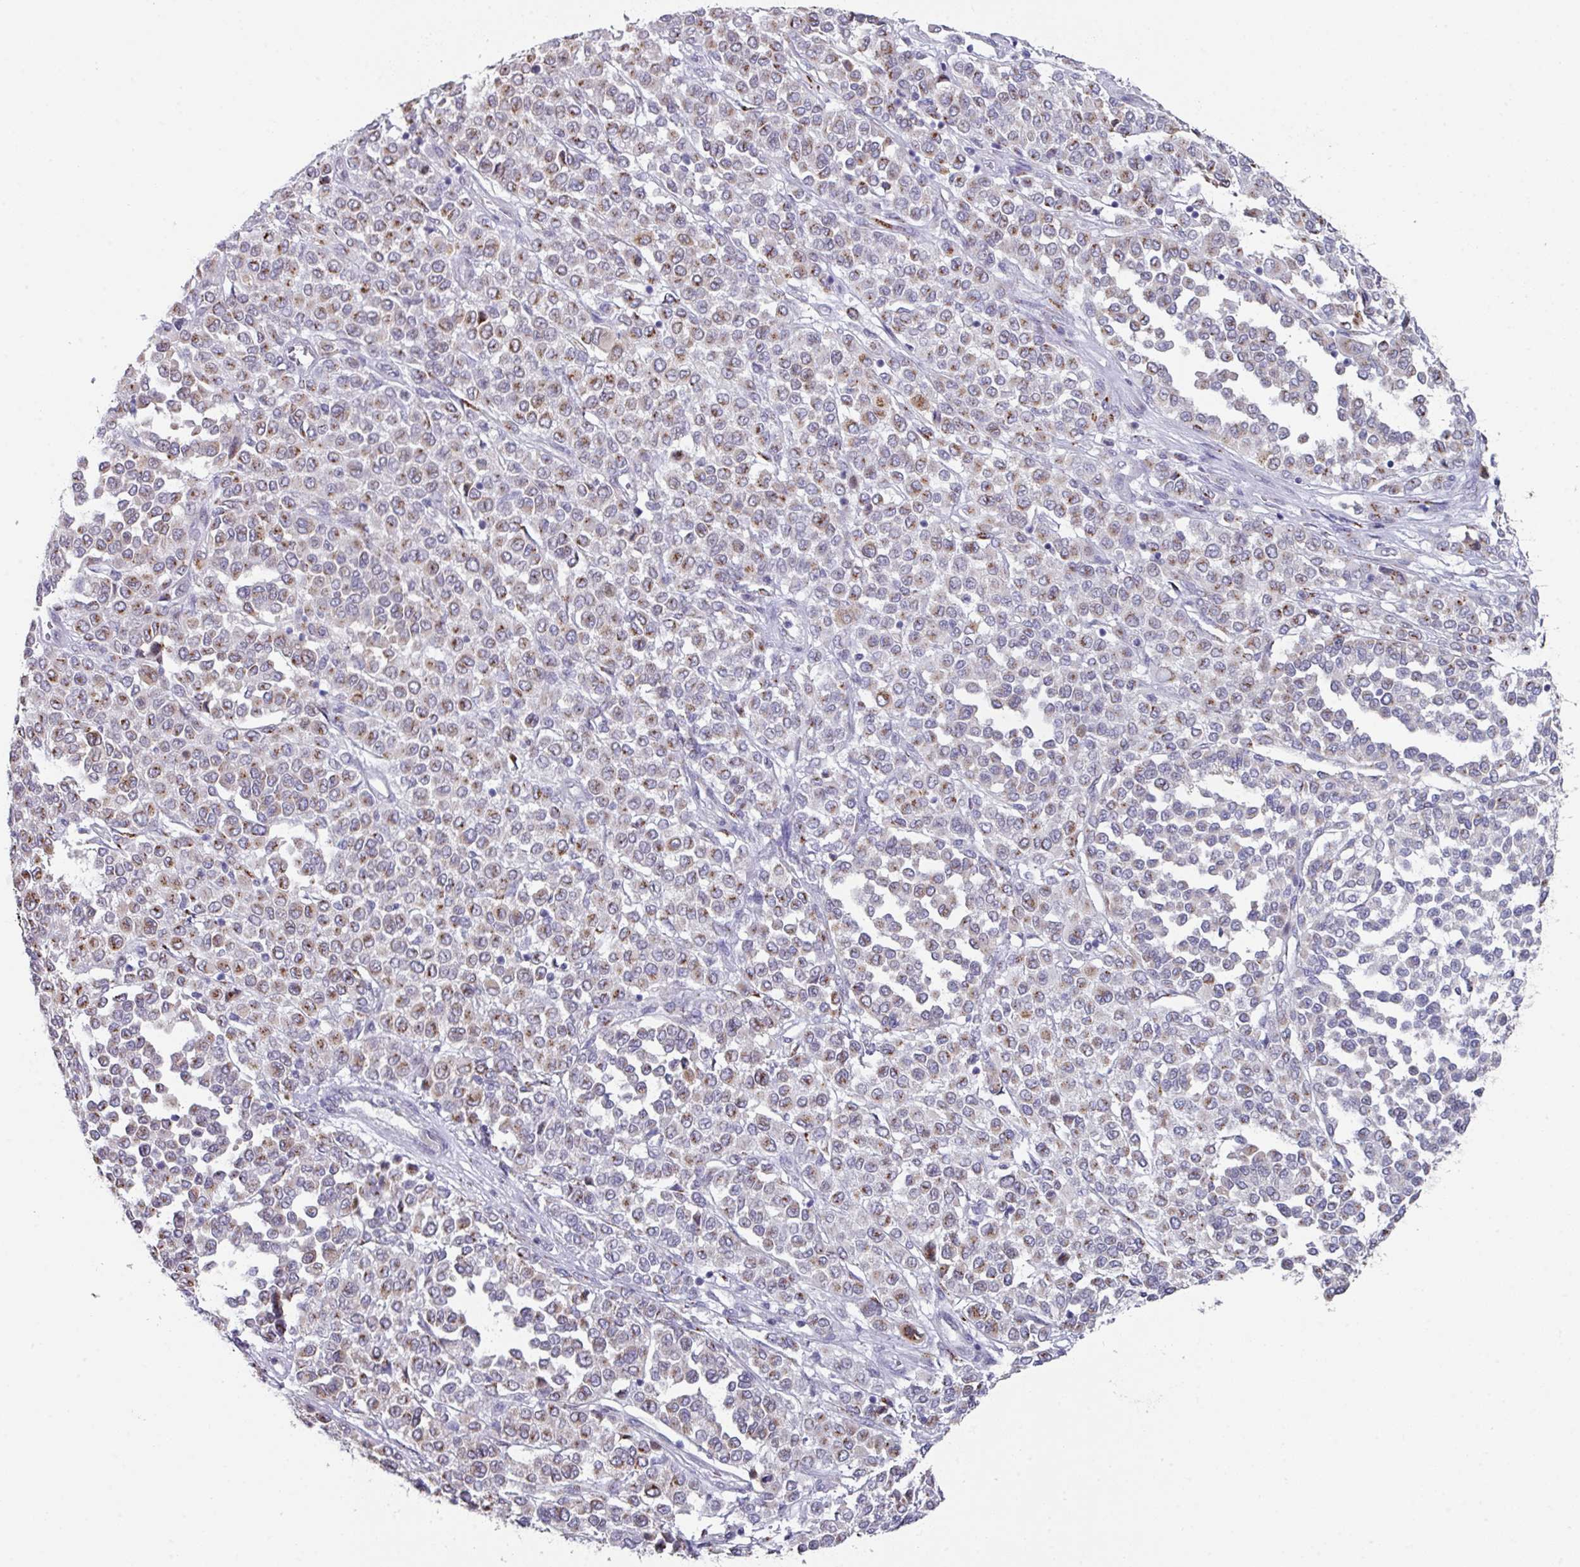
{"staining": {"intensity": "moderate", "quantity": "25%-75%", "location": "cytoplasmic/membranous"}, "tissue": "melanoma", "cell_type": "Tumor cells", "image_type": "cancer", "snomed": [{"axis": "morphology", "description": "Malignant melanoma, Metastatic site"}, {"axis": "topography", "description": "Pancreas"}], "caption": "An immunohistochemistry (IHC) histopathology image of tumor tissue is shown. Protein staining in brown shows moderate cytoplasmic/membranous positivity in melanoma within tumor cells. The staining was performed using DAB (3,3'-diaminobenzidine) to visualize the protein expression in brown, while the nuclei were stained in blue with hematoxylin (Magnification: 20x).", "gene": "VKORC1L1", "patient": {"sex": "female", "age": 30}}